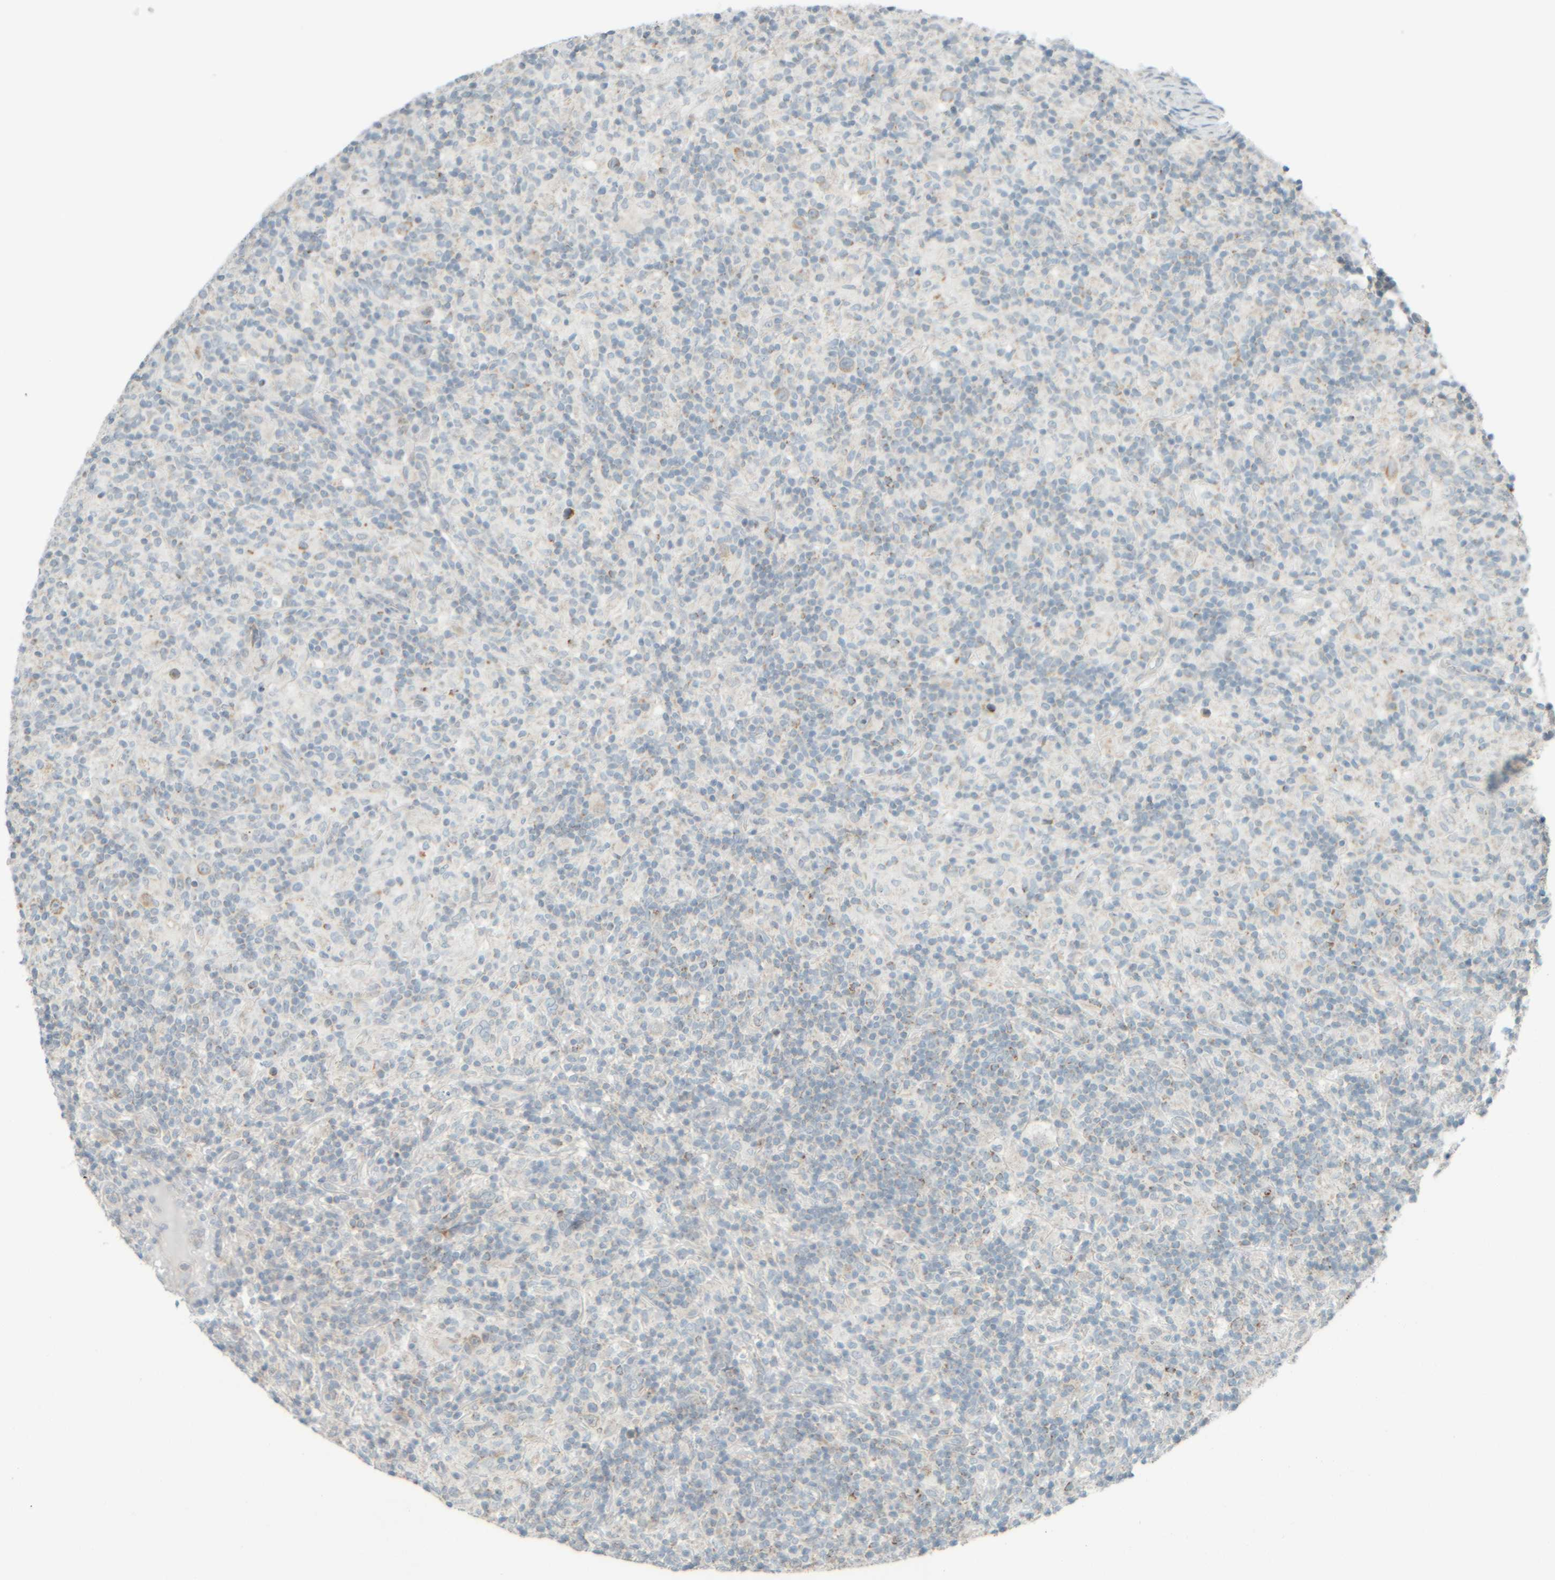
{"staining": {"intensity": "weak", "quantity": ">75%", "location": "cytoplasmic/membranous"}, "tissue": "lymphoma", "cell_type": "Tumor cells", "image_type": "cancer", "snomed": [{"axis": "morphology", "description": "Hodgkin's disease, NOS"}, {"axis": "topography", "description": "Lymph node"}], "caption": "DAB immunohistochemical staining of human Hodgkin's disease displays weak cytoplasmic/membranous protein staining in approximately >75% of tumor cells.", "gene": "PTGES3L-AARSD1", "patient": {"sex": "male", "age": 70}}